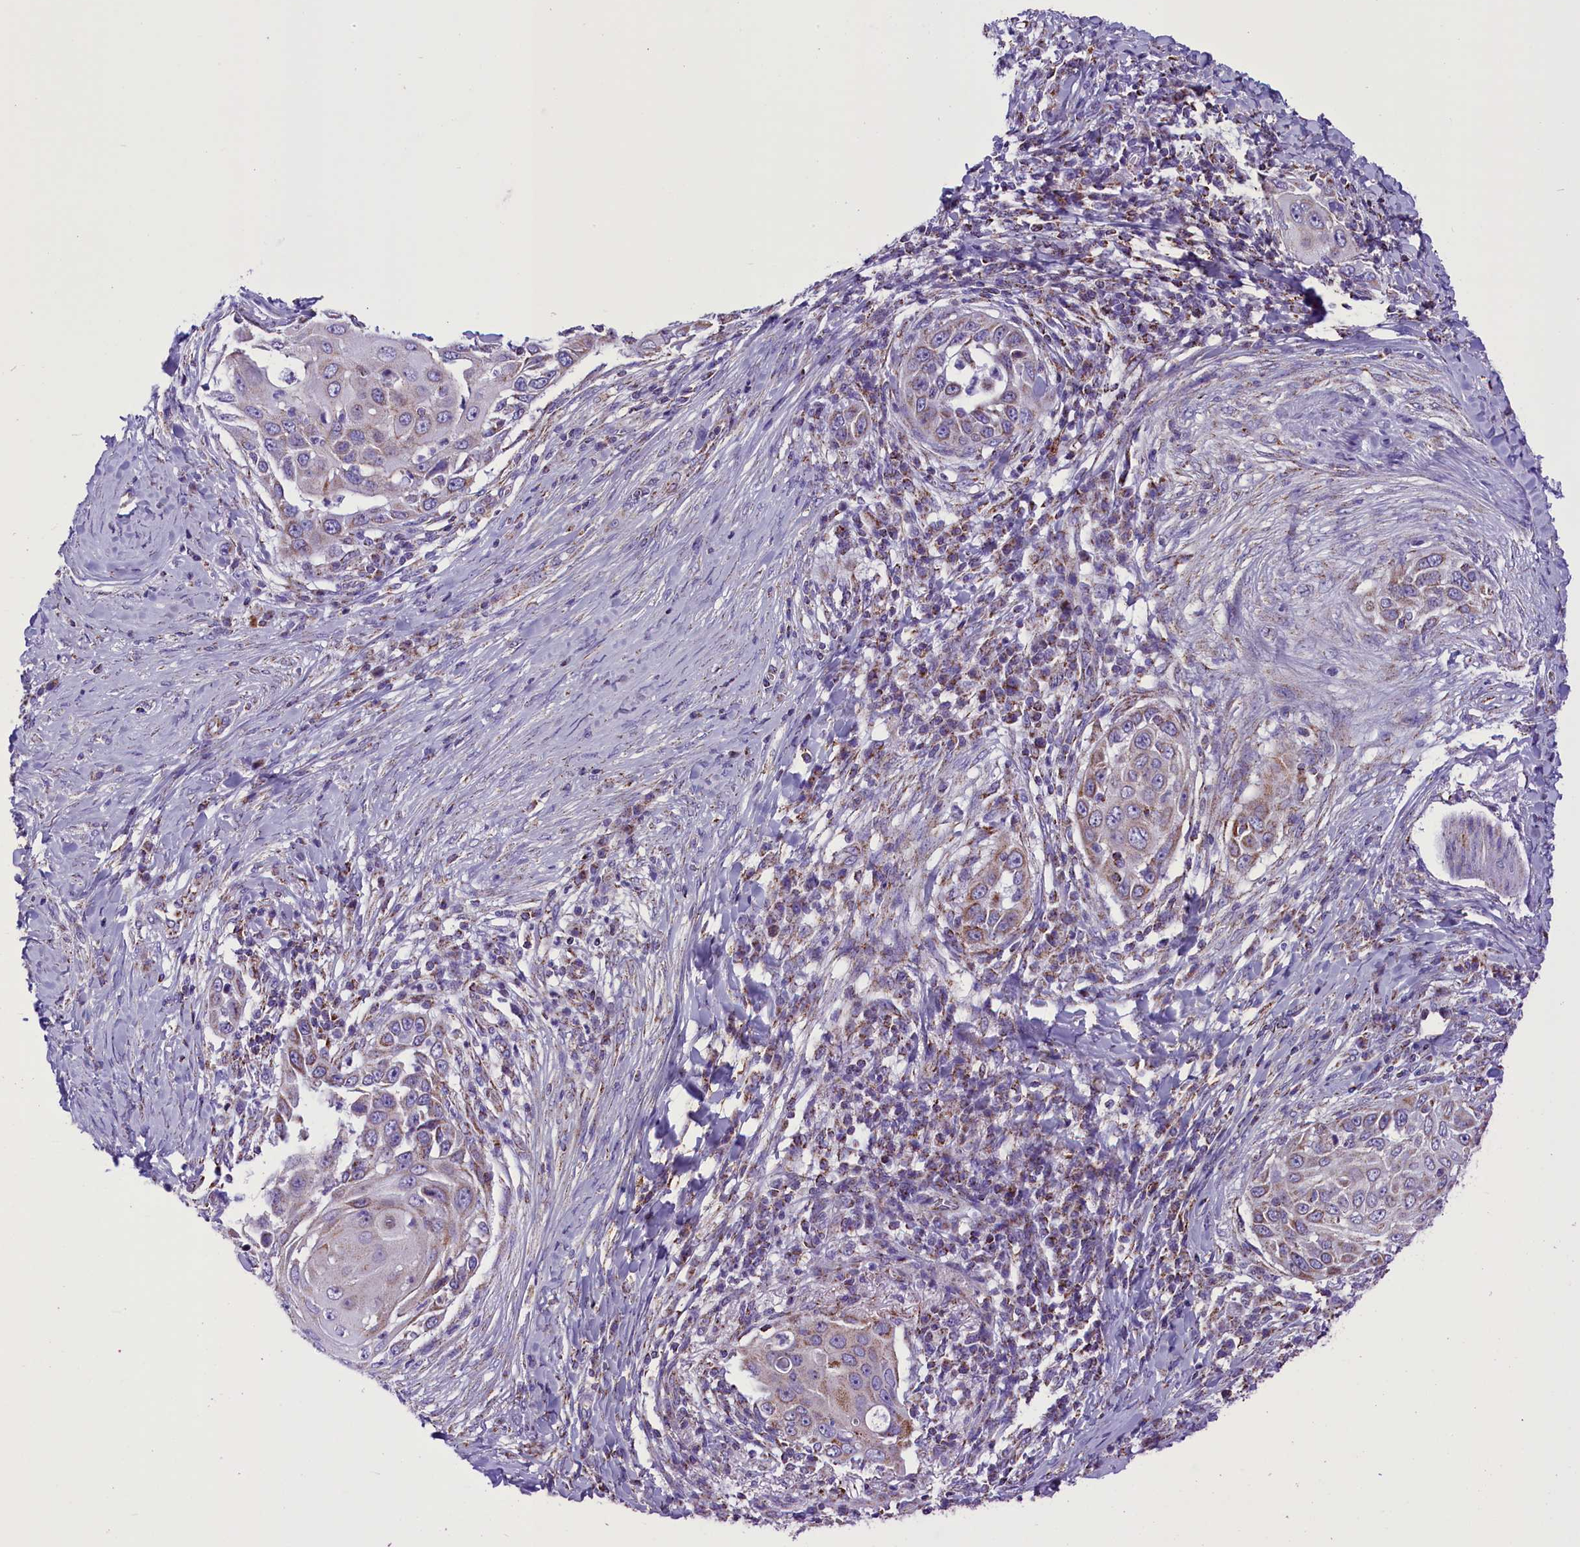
{"staining": {"intensity": "weak", "quantity": "<25%", "location": "cytoplasmic/membranous"}, "tissue": "skin cancer", "cell_type": "Tumor cells", "image_type": "cancer", "snomed": [{"axis": "morphology", "description": "Squamous cell carcinoma, NOS"}, {"axis": "topography", "description": "Skin"}], "caption": "There is no significant staining in tumor cells of skin cancer (squamous cell carcinoma). The staining is performed using DAB brown chromogen with nuclei counter-stained in using hematoxylin.", "gene": "ICA1L", "patient": {"sex": "female", "age": 44}}